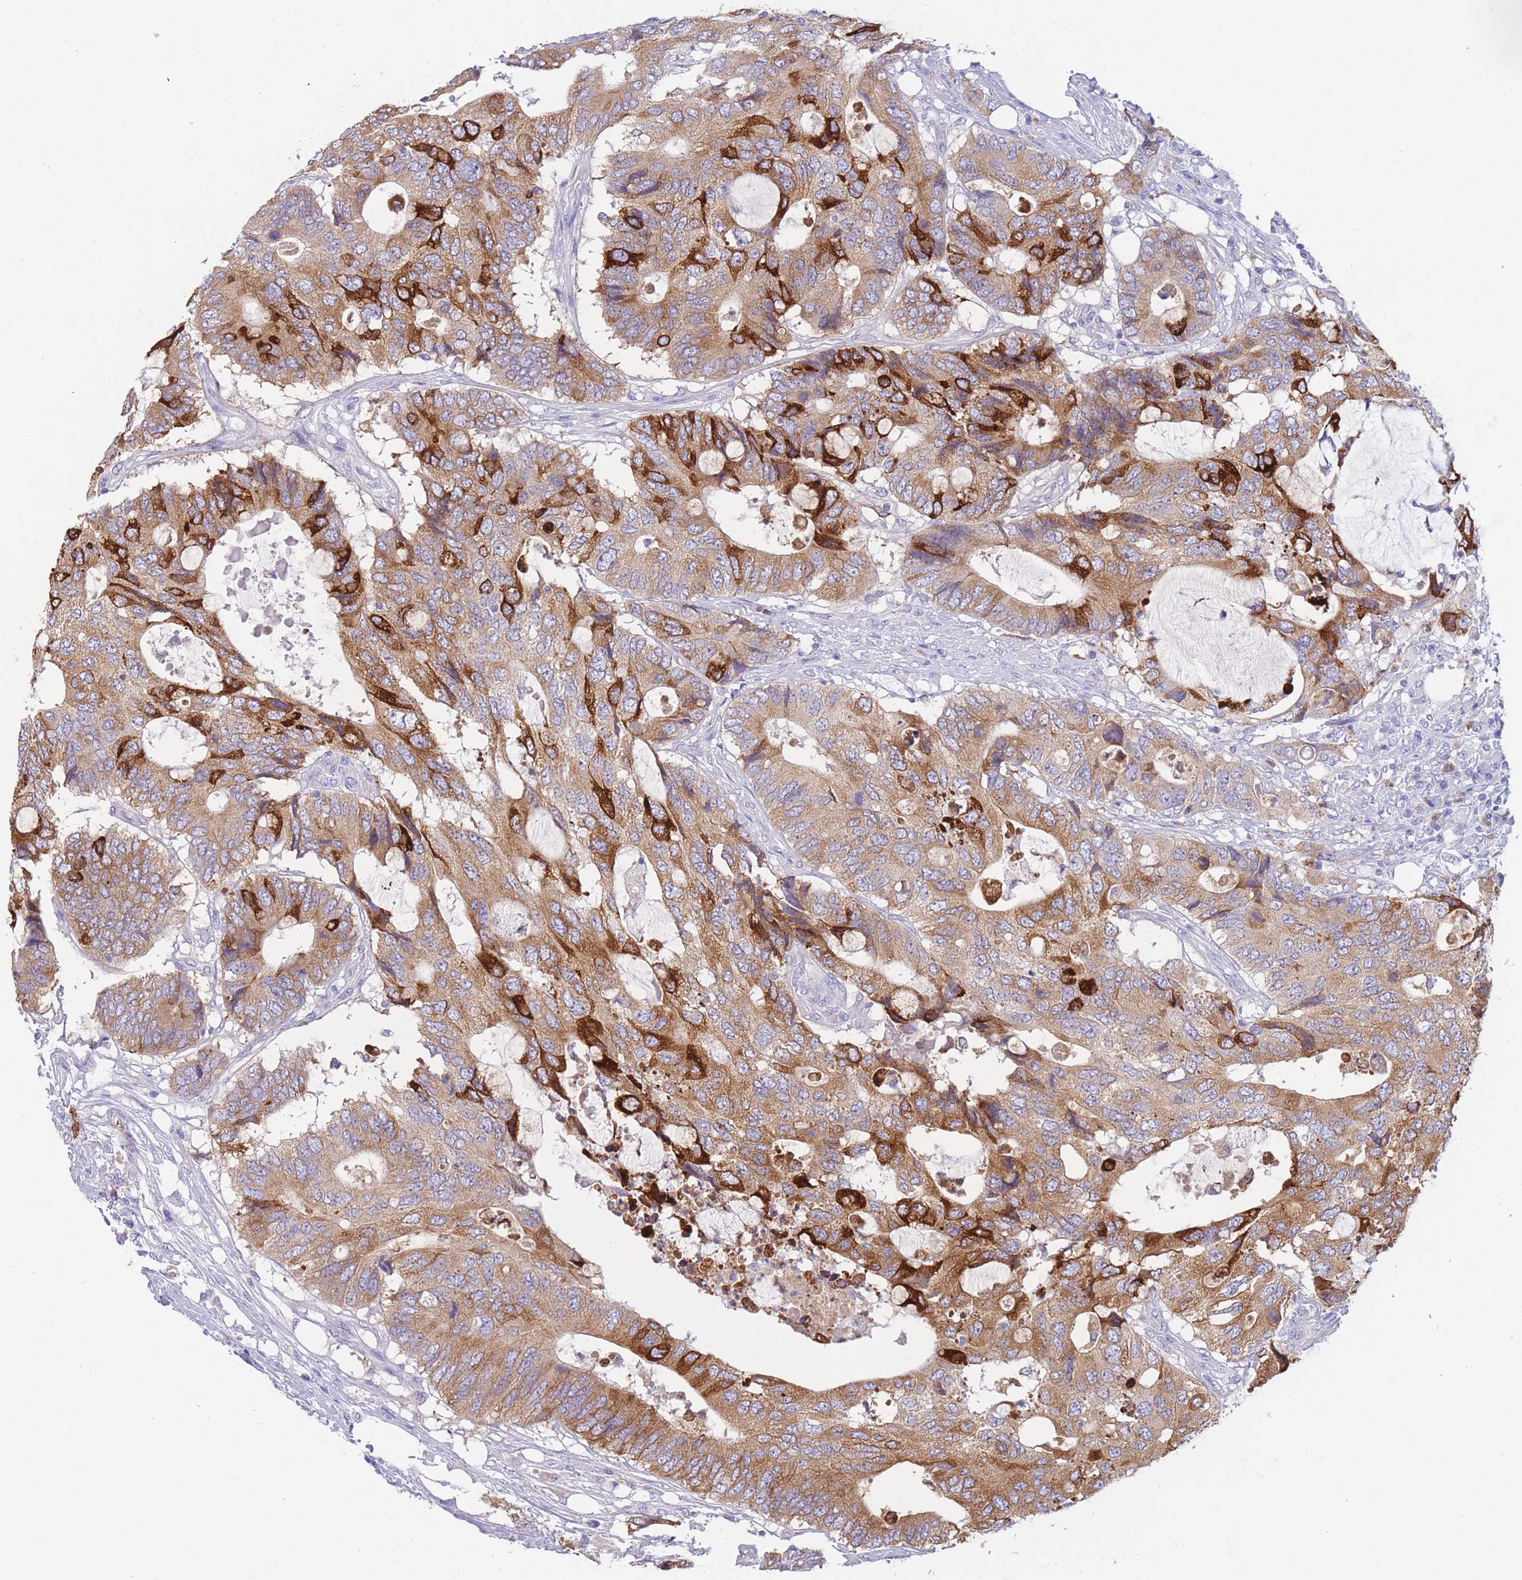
{"staining": {"intensity": "strong", "quantity": ">75%", "location": "cytoplasmic/membranous"}, "tissue": "colorectal cancer", "cell_type": "Tumor cells", "image_type": "cancer", "snomed": [{"axis": "morphology", "description": "Adenocarcinoma, NOS"}, {"axis": "topography", "description": "Colon"}], "caption": "Tumor cells display high levels of strong cytoplasmic/membranous positivity in about >75% of cells in human colorectal adenocarcinoma.", "gene": "ZNF627", "patient": {"sex": "male", "age": 71}}